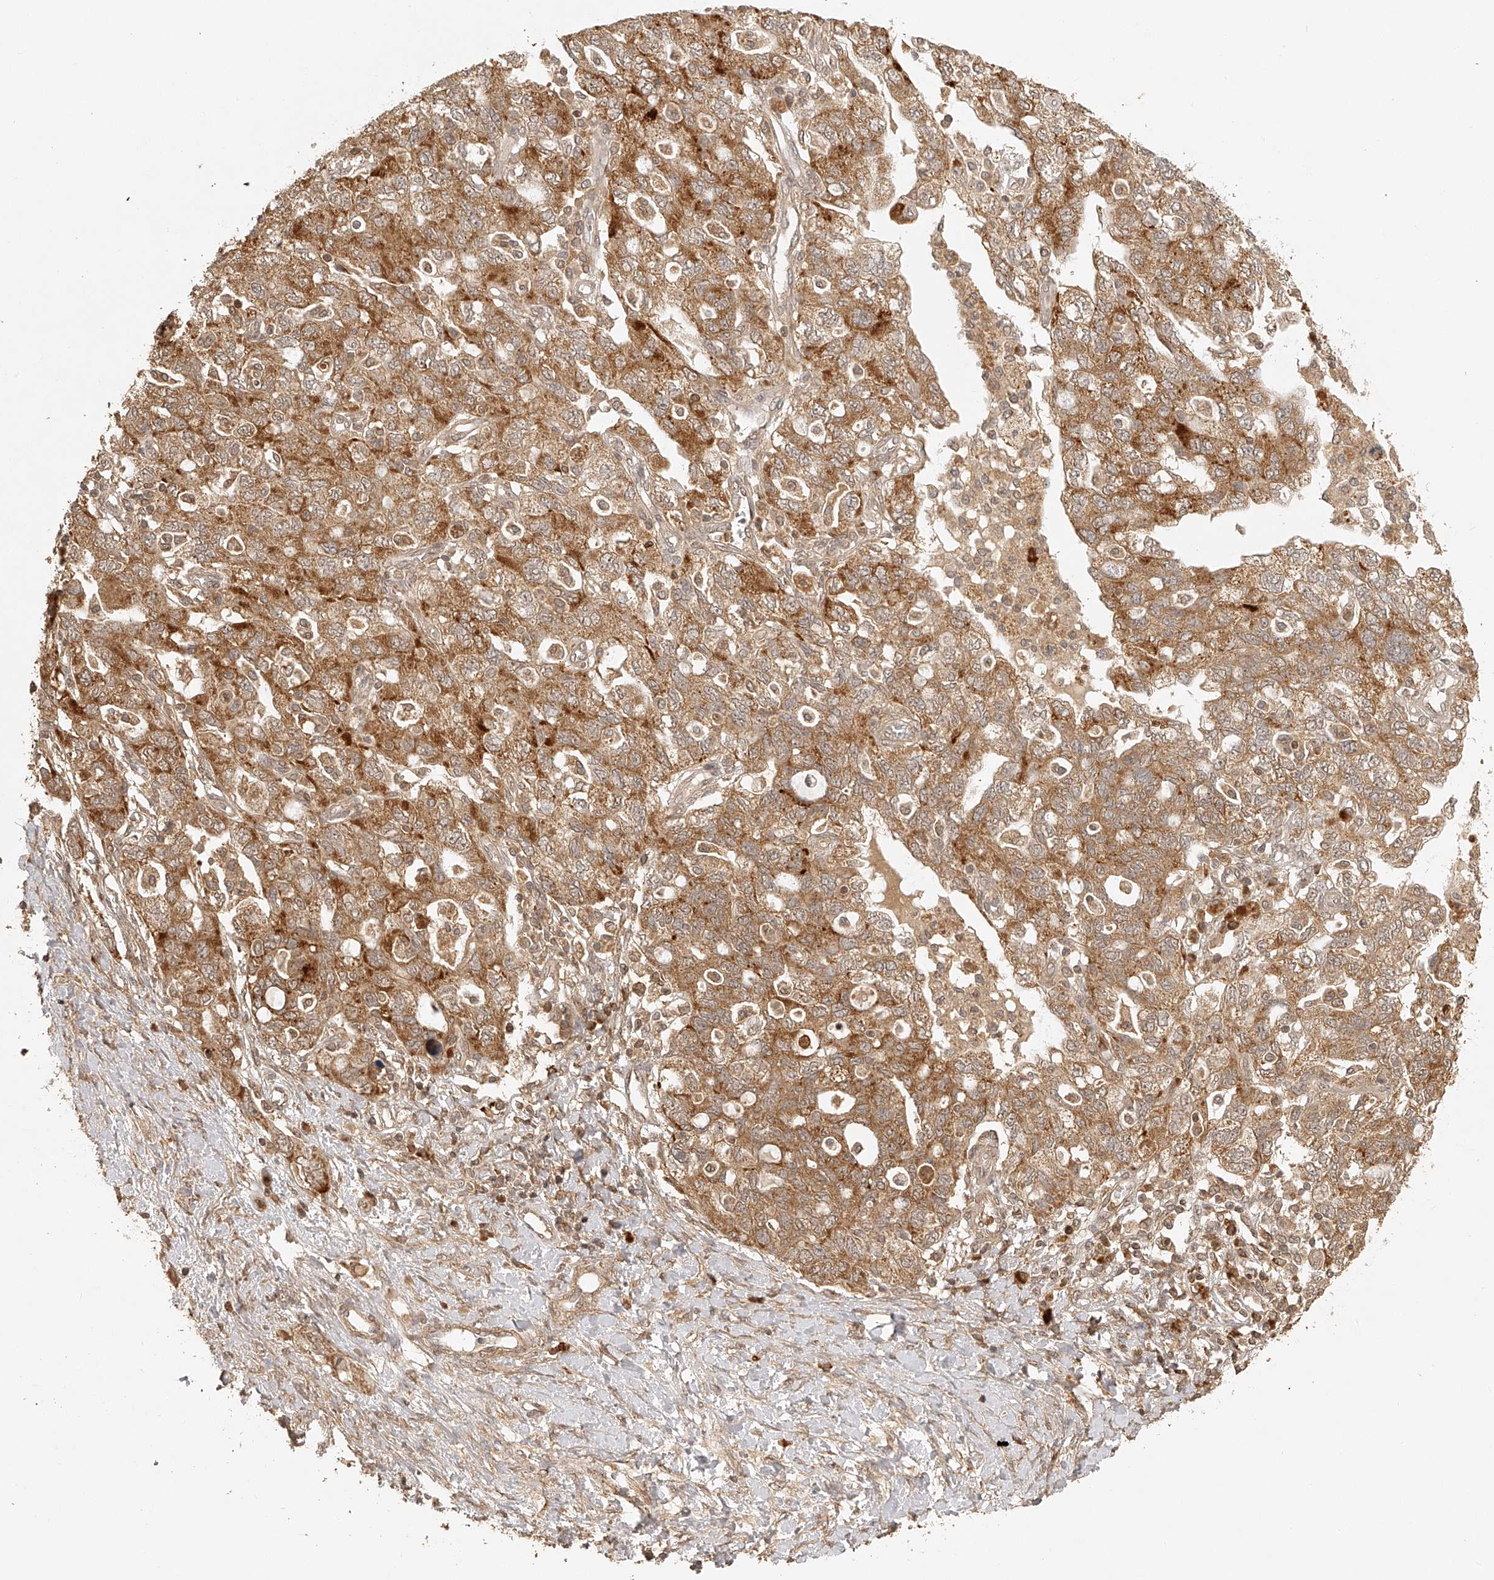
{"staining": {"intensity": "moderate", "quantity": ">75%", "location": "cytoplasmic/membranous"}, "tissue": "ovarian cancer", "cell_type": "Tumor cells", "image_type": "cancer", "snomed": [{"axis": "morphology", "description": "Carcinoma, NOS"}, {"axis": "morphology", "description": "Cystadenocarcinoma, serous, NOS"}, {"axis": "topography", "description": "Ovary"}], "caption": "Ovarian carcinoma stained with immunohistochemistry exhibits moderate cytoplasmic/membranous positivity in about >75% of tumor cells.", "gene": "BCL2L11", "patient": {"sex": "female", "age": 69}}